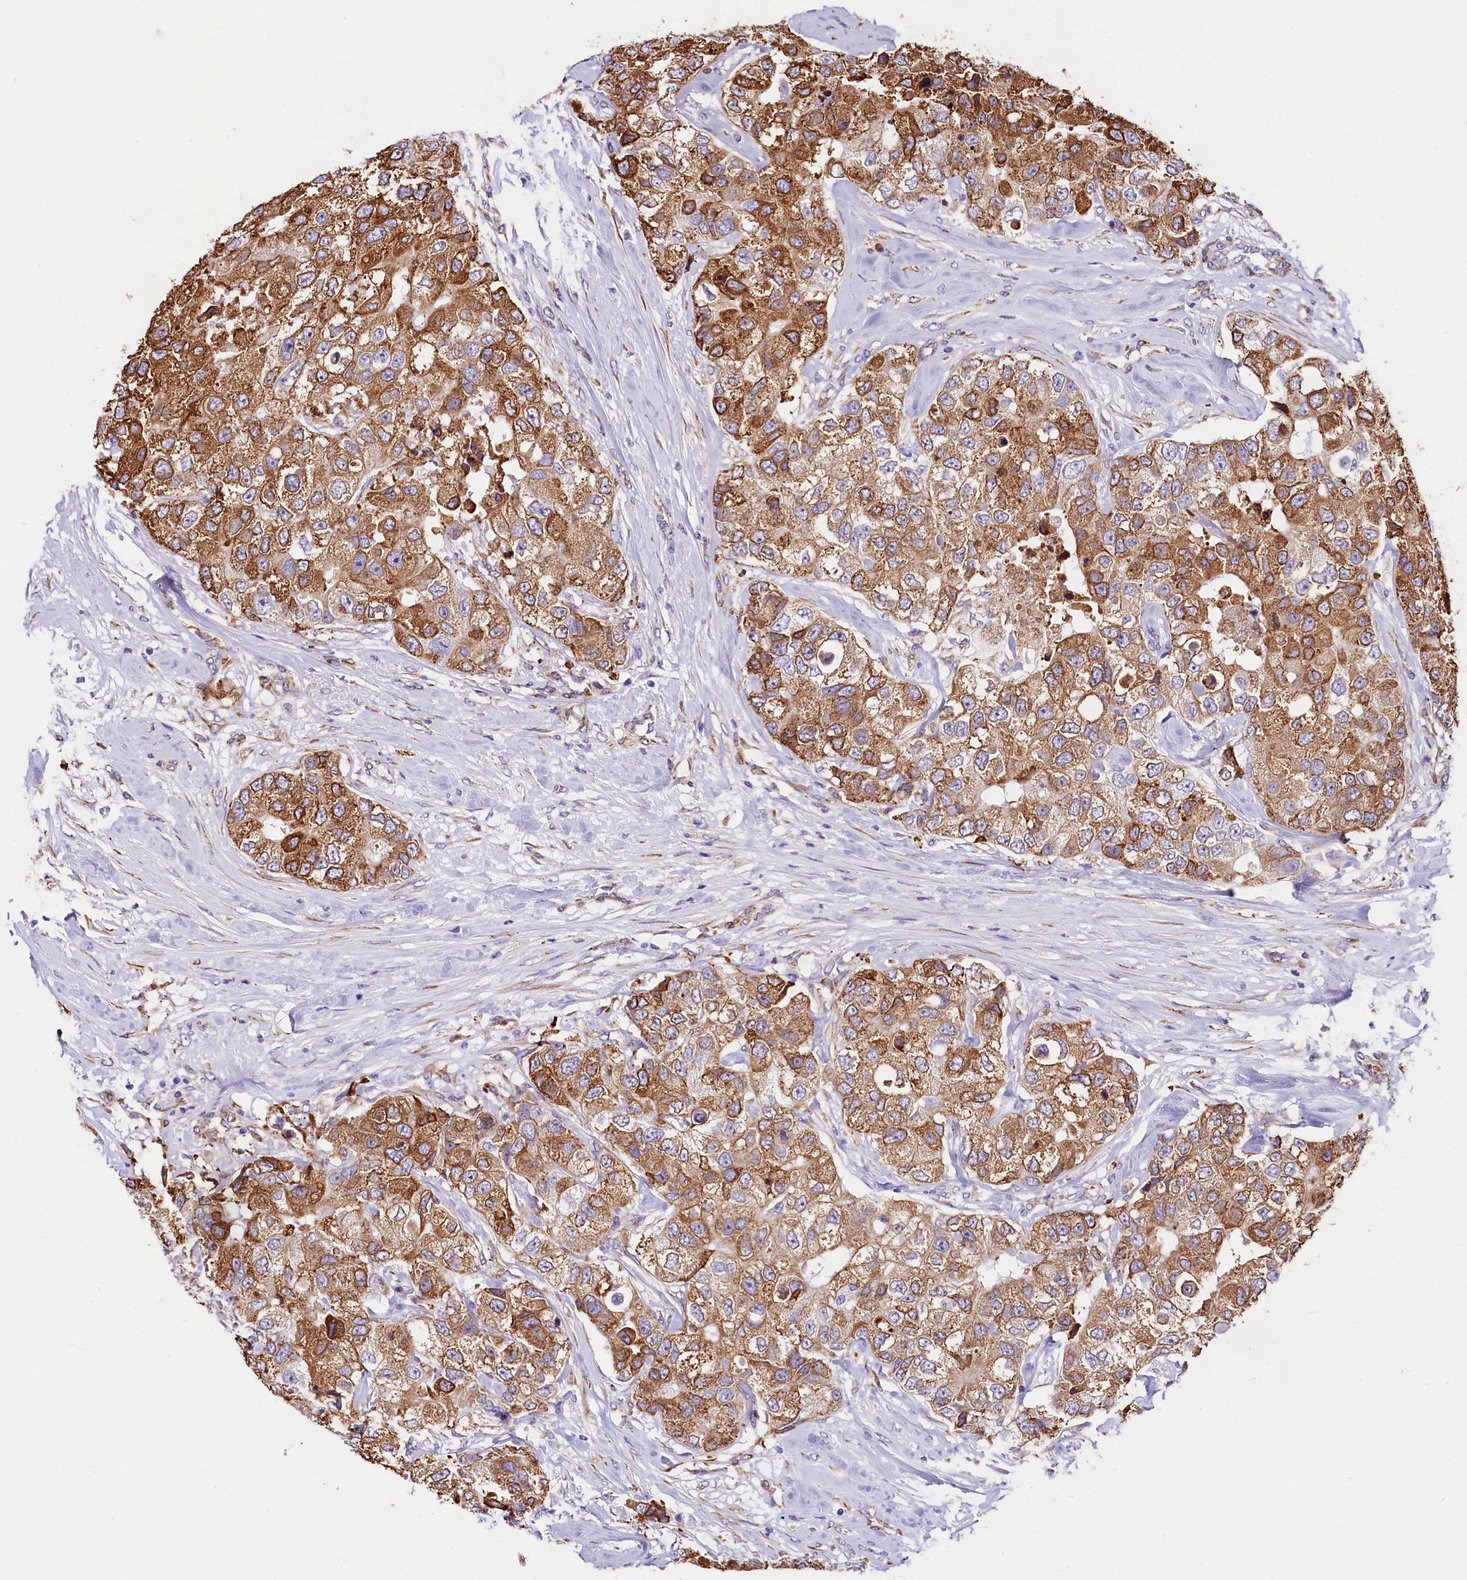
{"staining": {"intensity": "moderate", "quantity": ">75%", "location": "cytoplasmic/membranous"}, "tissue": "breast cancer", "cell_type": "Tumor cells", "image_type": "cancer", "snomed": [{"axis": "morphology", "description": "Duct carcinoma"}, {"axis": "topography", "description": "Breast"}], "caption": "Immunohistochemistry (IHC) of breast invasive ductal carcinoma shows medium levels of moderate cytoplasmic/membranous positivity in approximately >75% of tumor cells.", "gene": "ITGA1", "patient": {"sex": "female", "age": 62}}